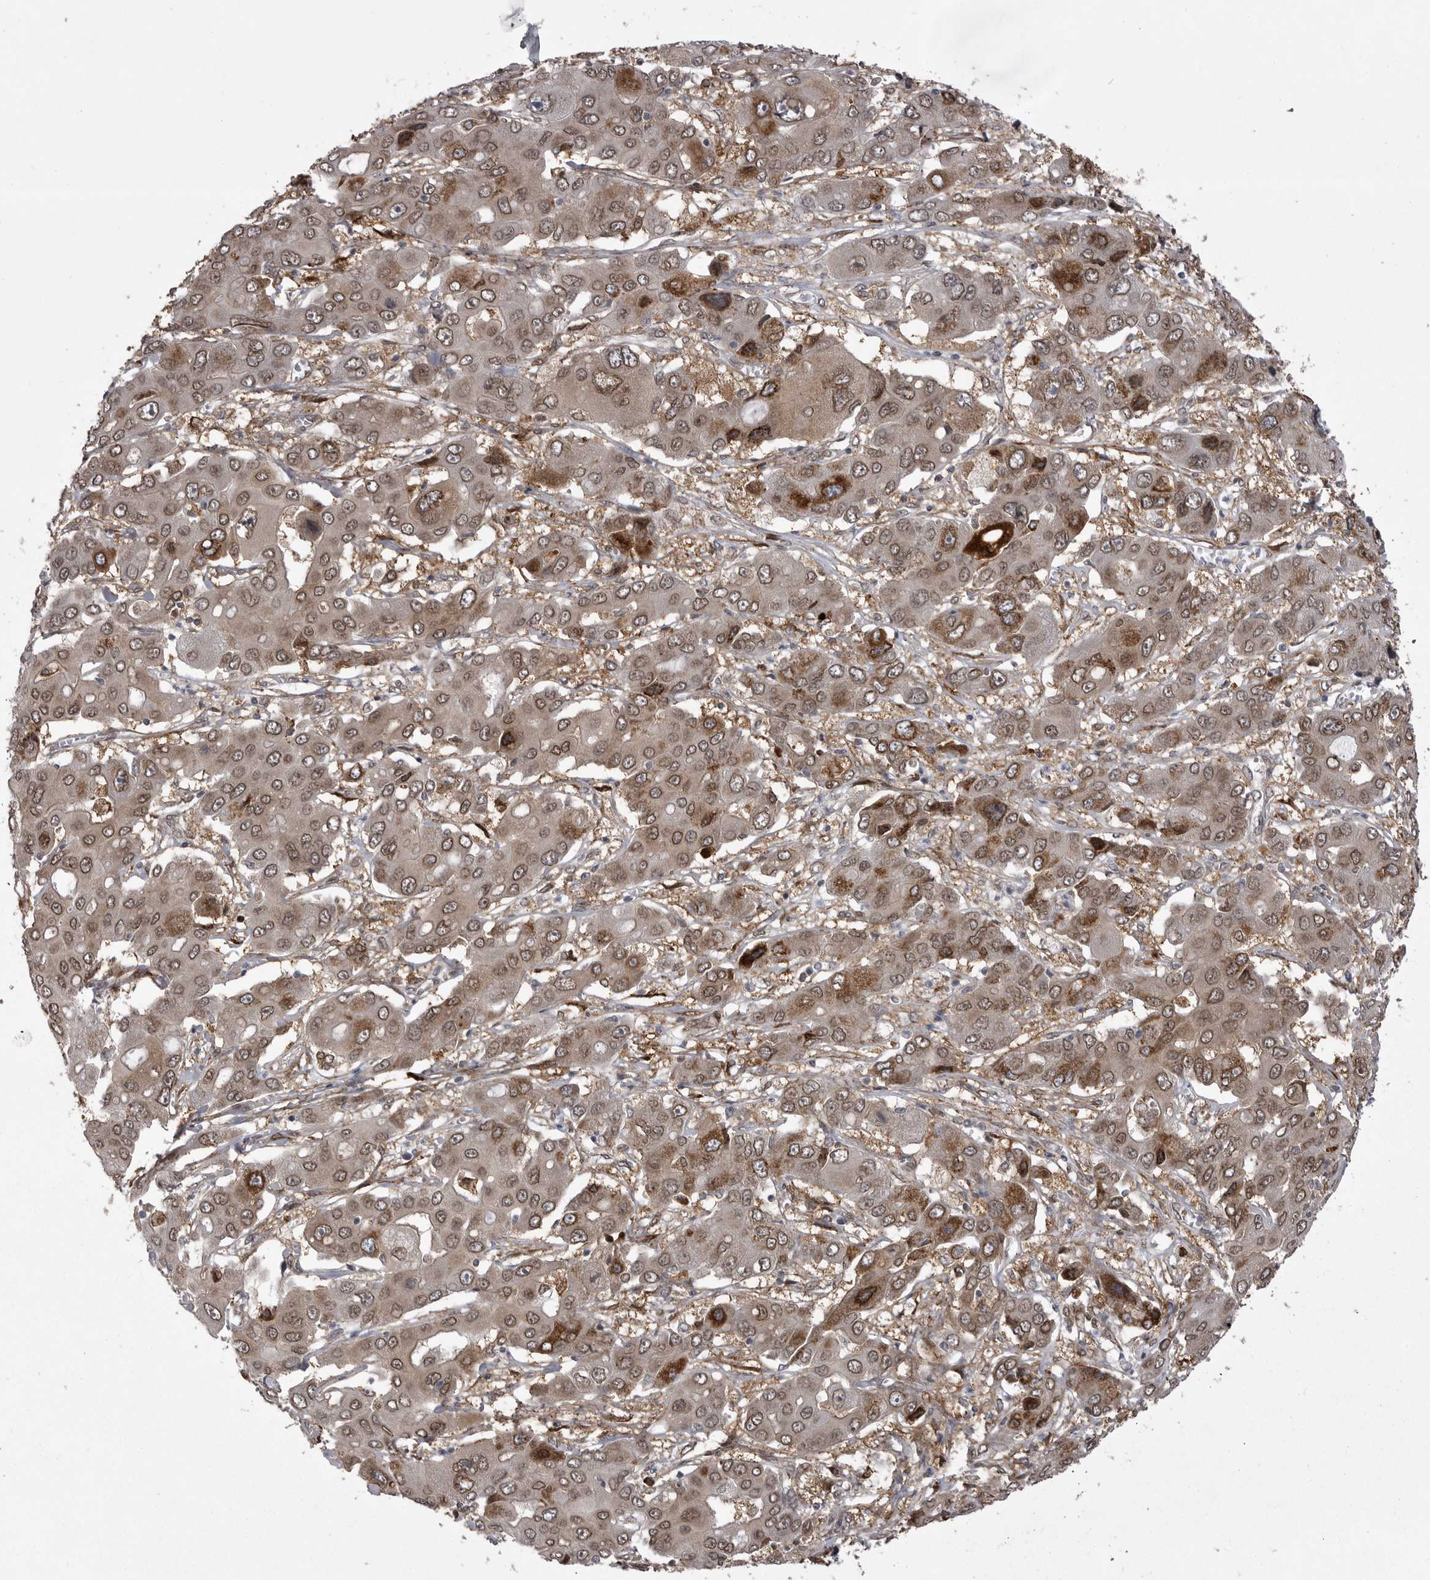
{"staining": {"intensity": "moderate", "quantity": ">75%", "location": "cytoplasmic/membranous,nuclear"}, "tissue": "liver cancer", "cell_type": "Tumor cells", "image_type": "cancer", "snomed": [{"axis": "morphology", "description": "Cholangiocarcinoma"}, {"axis": "topography", "description": "Liver"}], "caption": "Immunohistochemical staining of liver cholangiocarcinoma shows moderate cytoplasmic/membranous and nuclear protein staining in approximately >75% of tumor cells.", "gene": "ABL1", "patient": {"sex": "male", "age": 67}}